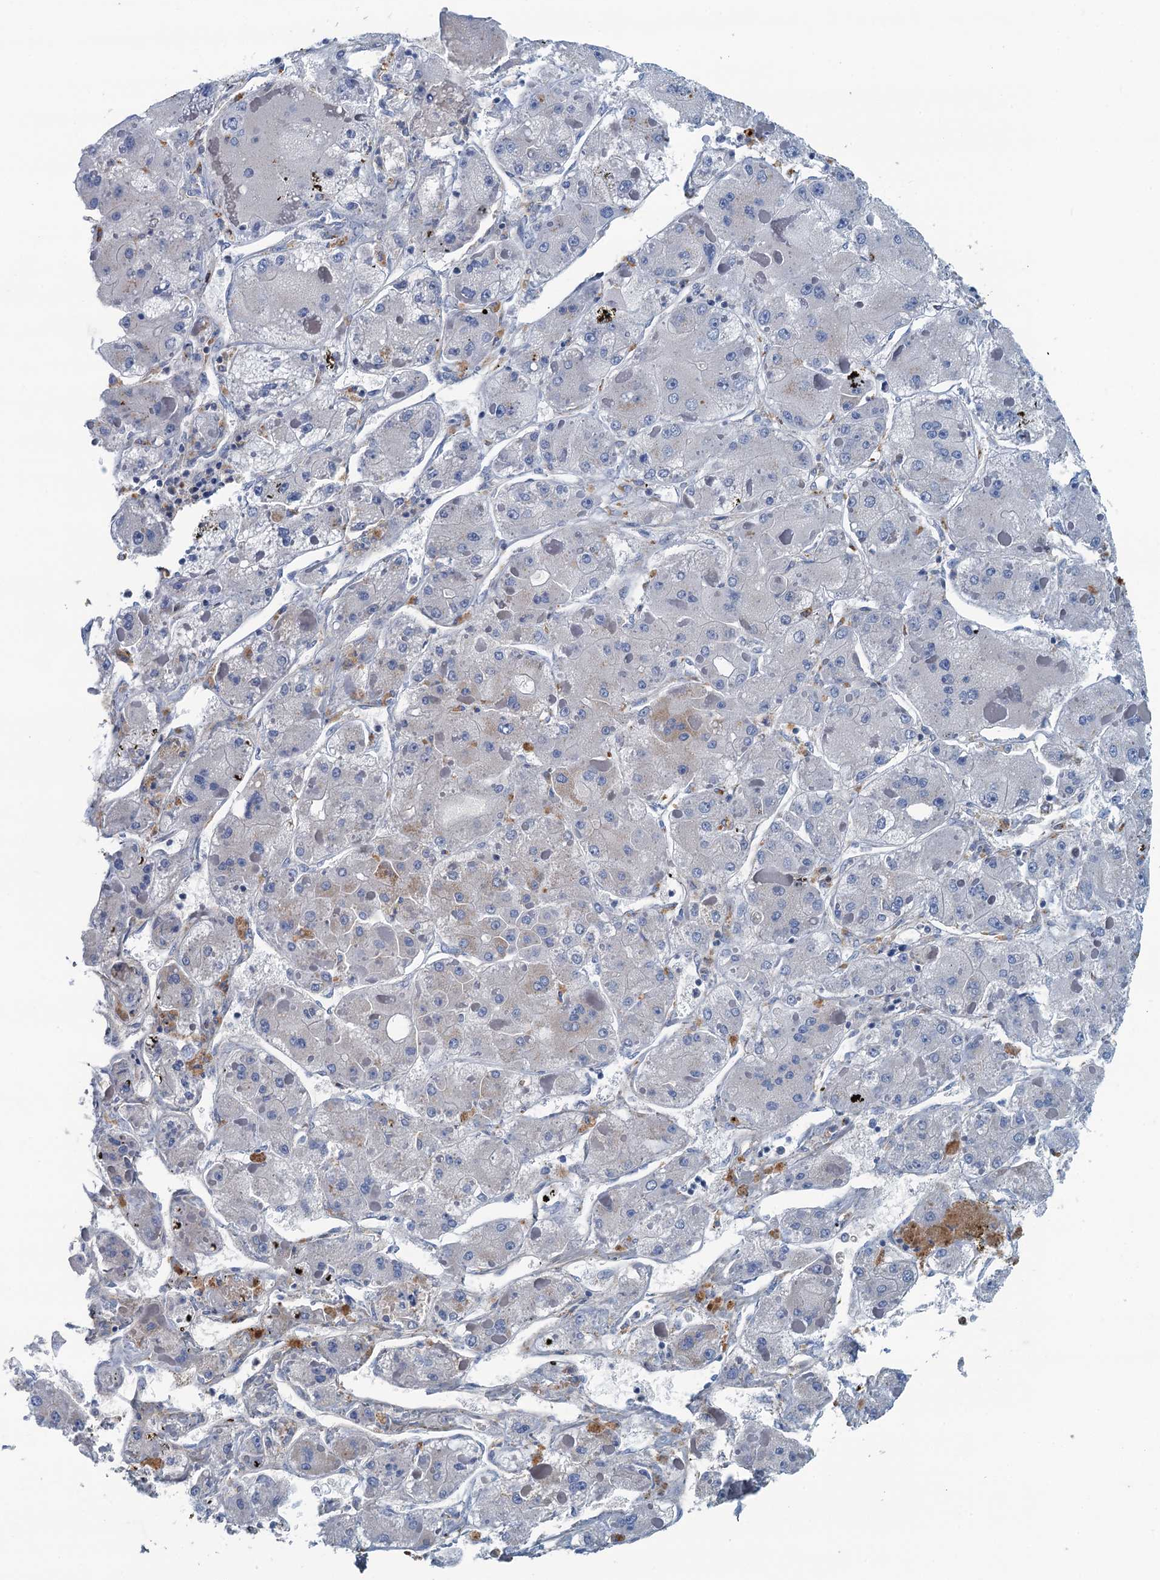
{"staining": {"intensity": "negative", "quantity": "none", "location": "none"}, "tissue": "liver cancer", "cell_type": "Tumor cells", "image_type": "cancer", "snomed": [{"axis": "morphology", "description": "Carcinoma, Hepatocellular, NOS"}, {"axis": "topography", "description": "Liver"}], "caption": "Immunohistochemistry (IHC) photomicrograph of human liver cancer stained for a protein (brown), which reveals no positivity in tumor cells. (DAB (3,3'-diaminobenzidine) immunohistochemistry (IHC) with hematoxylin counter stain).", "gene": "THAP10", "patient": {"sex": "female", "age": 73}}